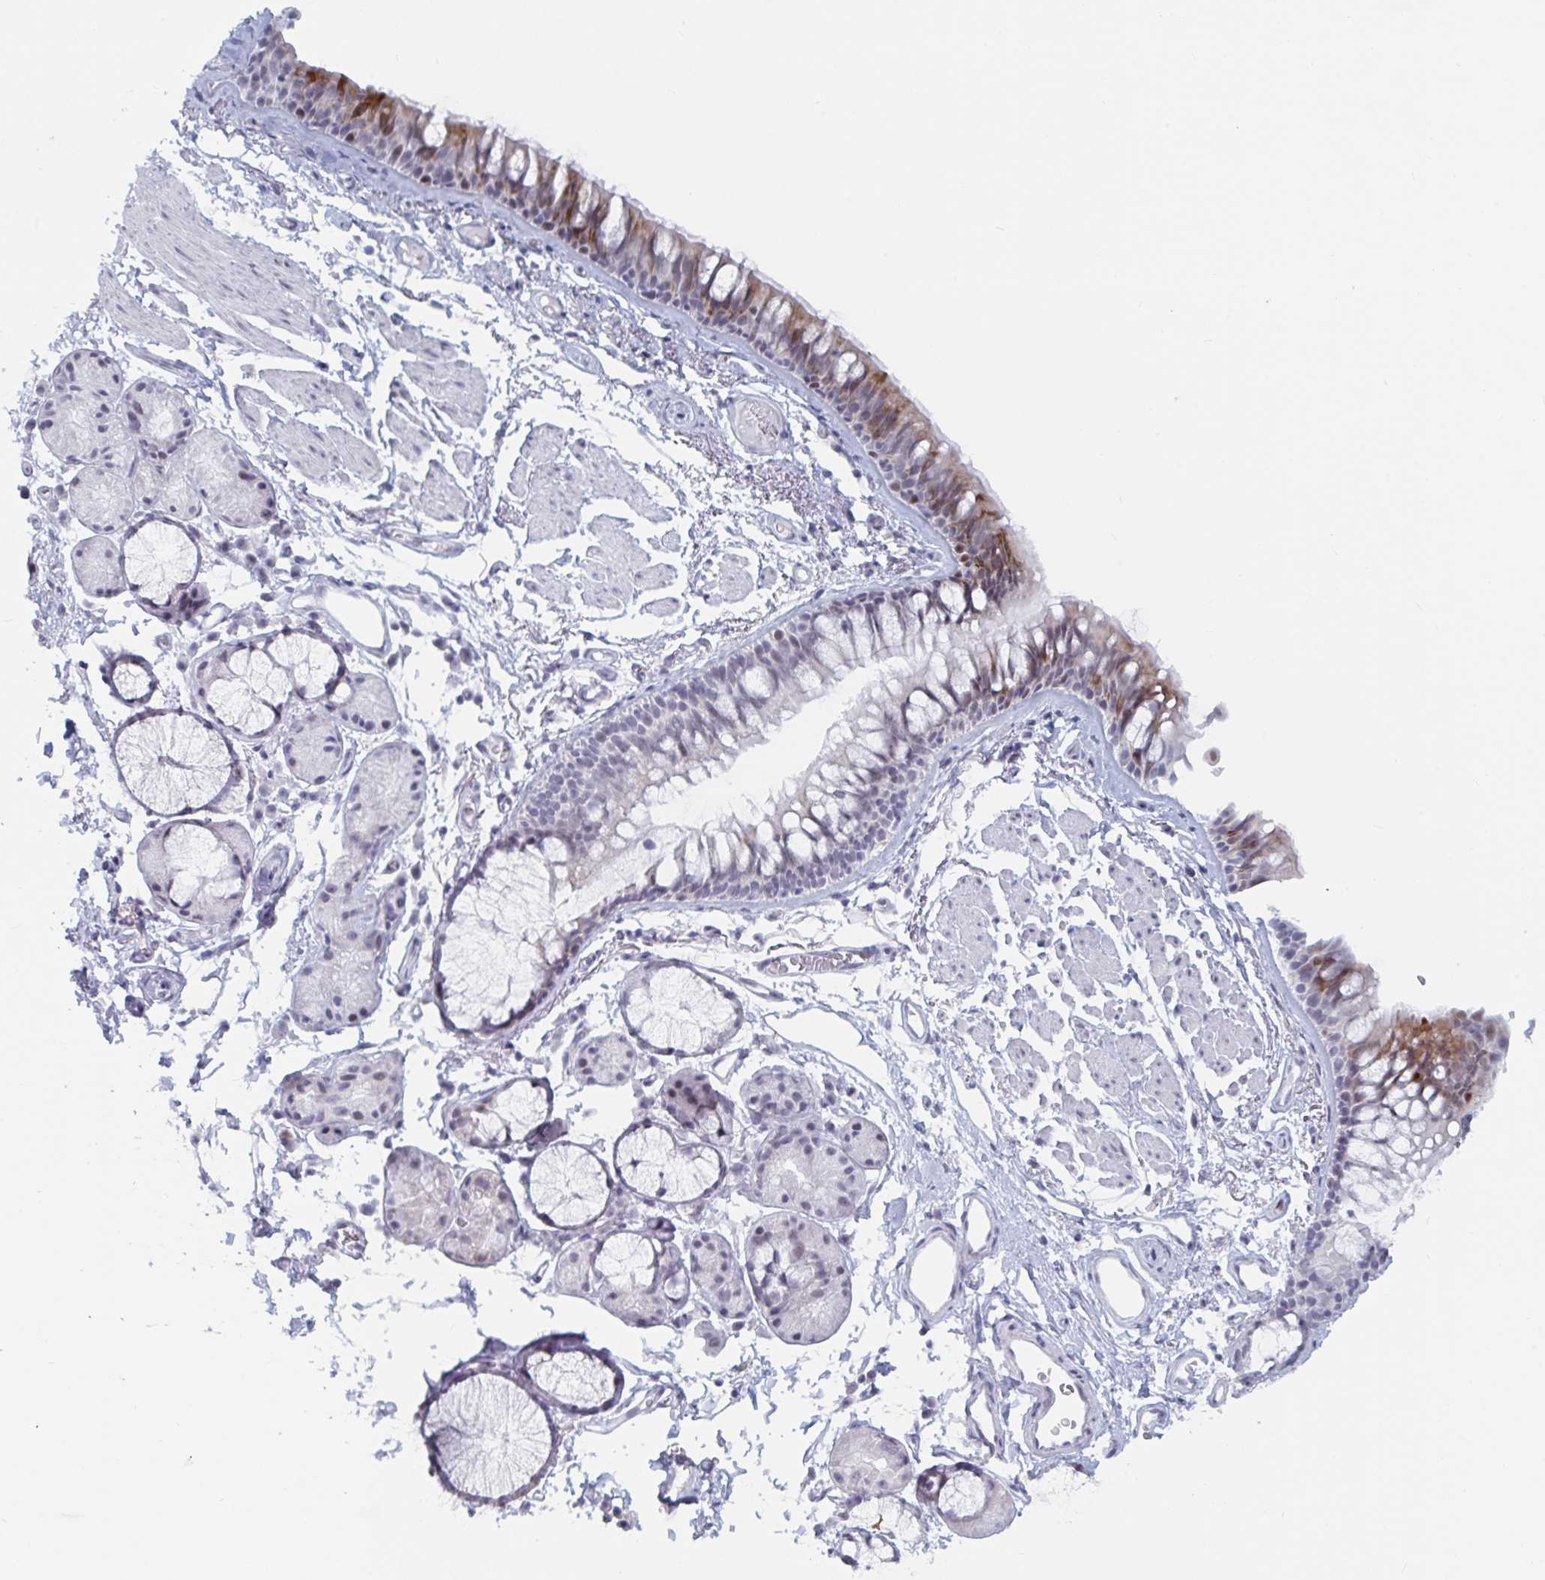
{"staining": {"intensity": "moderate", "quantity": "25%-75%", "location": "cytoplasmic/membranous,nuclear"}, "tissue": "bronchus", "cell_type": "Respiratory epithelial cells", "image_type": "normal", "snomed": [{"axis": "morphology", "description": "Normal tissue, NOS"}, {"axis": "topography", "description": "Cartilage tissue"}, {"axis": "topography", "description": "Bronchus"}], "caption": "A brown stain shows moderate cytoplasmic/membranous,nuclear expression of a protein in respiratory epithelial cells of benign bronchus. (DAB = brown stain, brightfield microscopy at high magnification).", "gene": "NR1H2", "patient": {"sex": "female", "age": 79}}